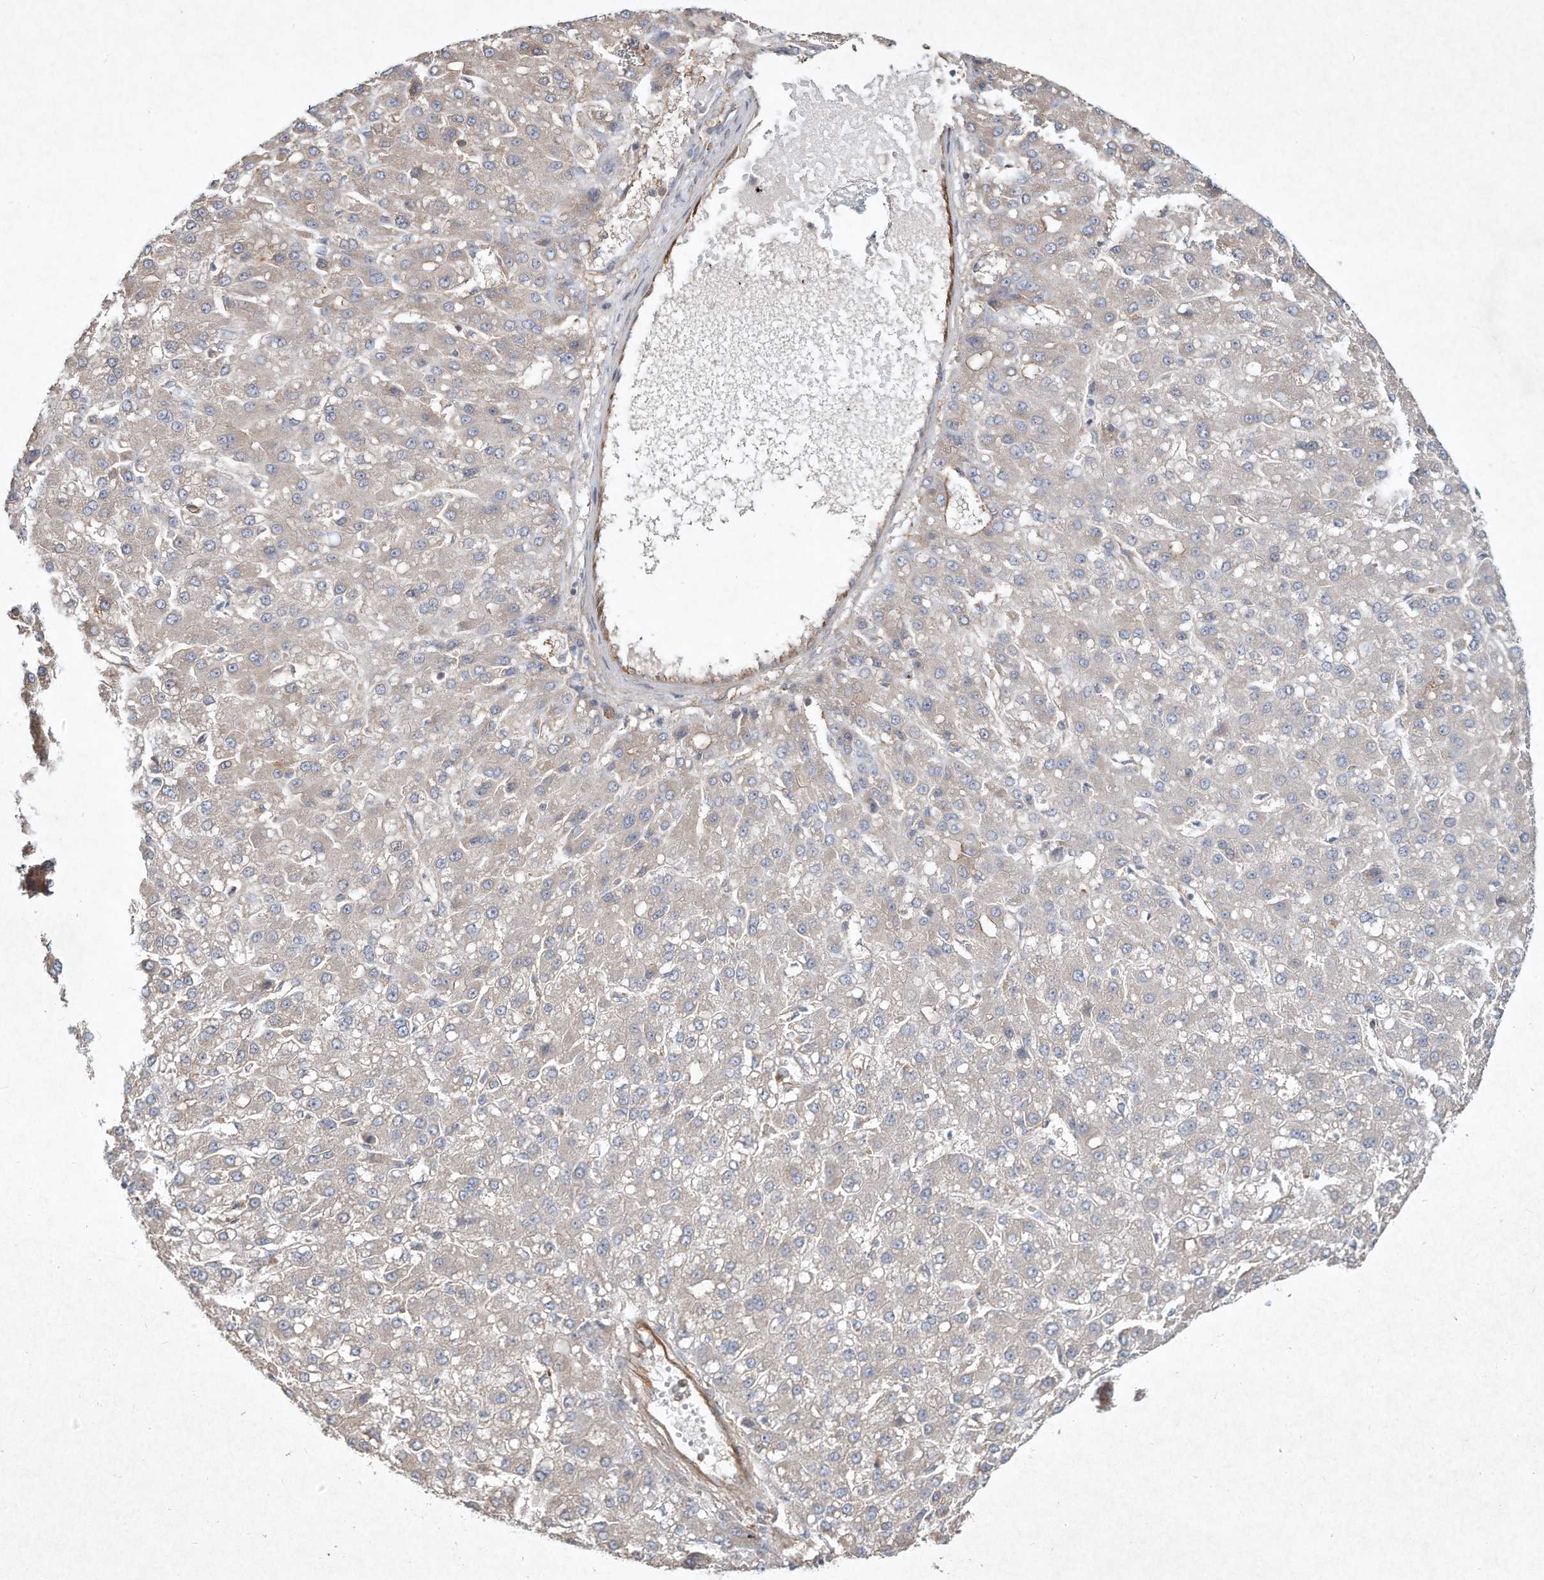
{"staining": {"intensity": "negative", "quantity": "none", "location": "none"}, "tissue": "liver cancer", "cell_type": "Tumor cells", "image_type": "cancer", "snomed": [{"axis": "morphology", "description": "Carcinoma, Hepatocellular, NOS"}, {"axis": "topography", "description": "Liver"}], "caption": "A high-resolution micrograph shows IHC staining of liver cancer (hepatocellular carcinoma), which displays no significant positivity in tumor cells.", "gene": "HTR5A", "patient": {"sex": "male", "age": 67}}